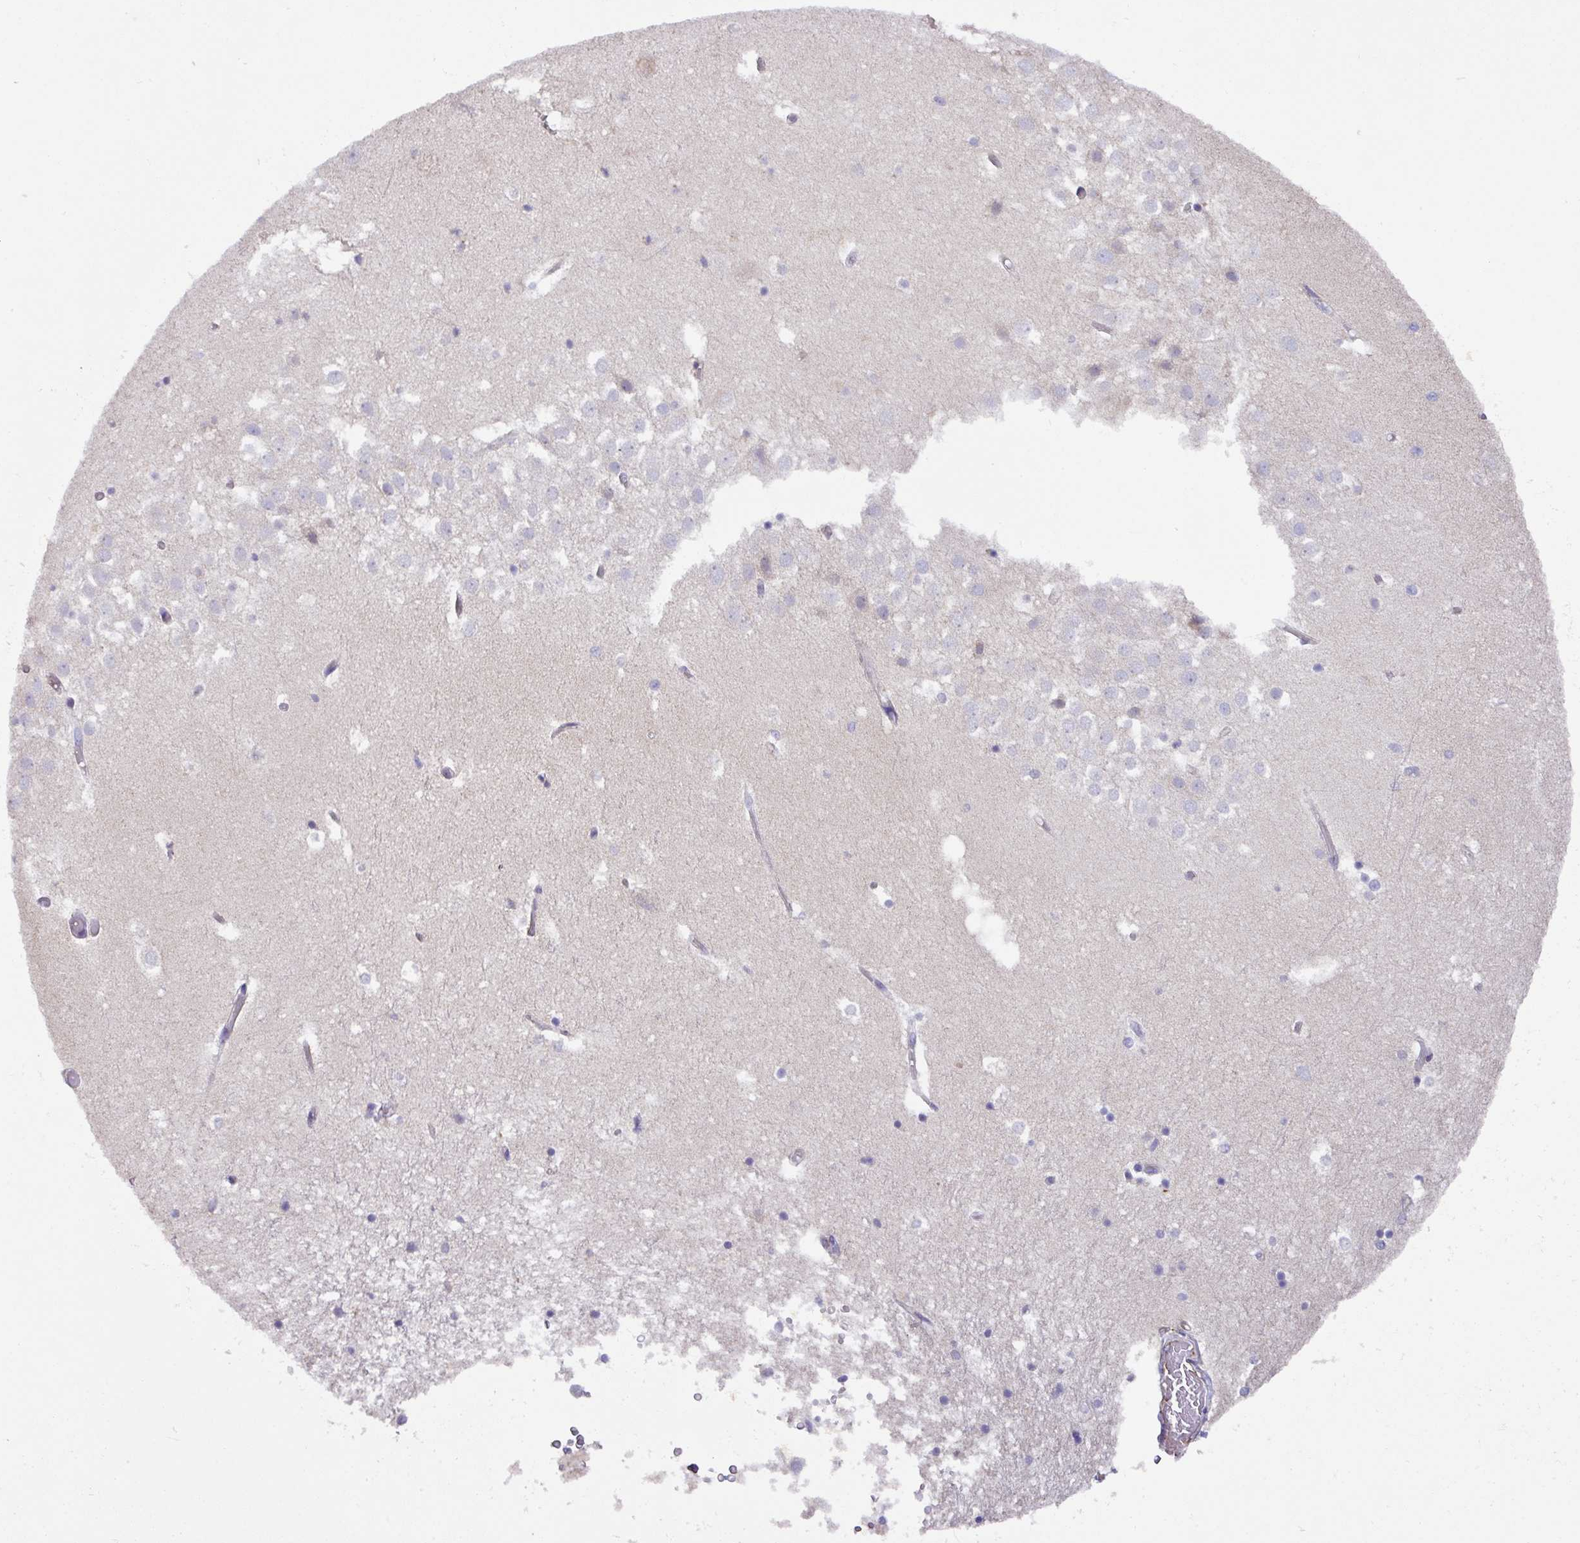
{"staining": {"intensity": "negative", "quantity": "none", "location": "none"}, "tissue": "hippocampus", "cell_type": "Glial cells", "image_type": "normal", "snomed": [{"axis": "morphology", "description": "Normal tissue, NOS"}, {"axis": "topography", "description": "Hippocampus"}], "caption": "The photomicrograph shows no significant expression in glial cells of hippocampus. (DAB (3,3'-diaminobenzidine) IHC, high magnification).", "gene": "CRISP3", "patient": {"sex": "female", "age": 52}}